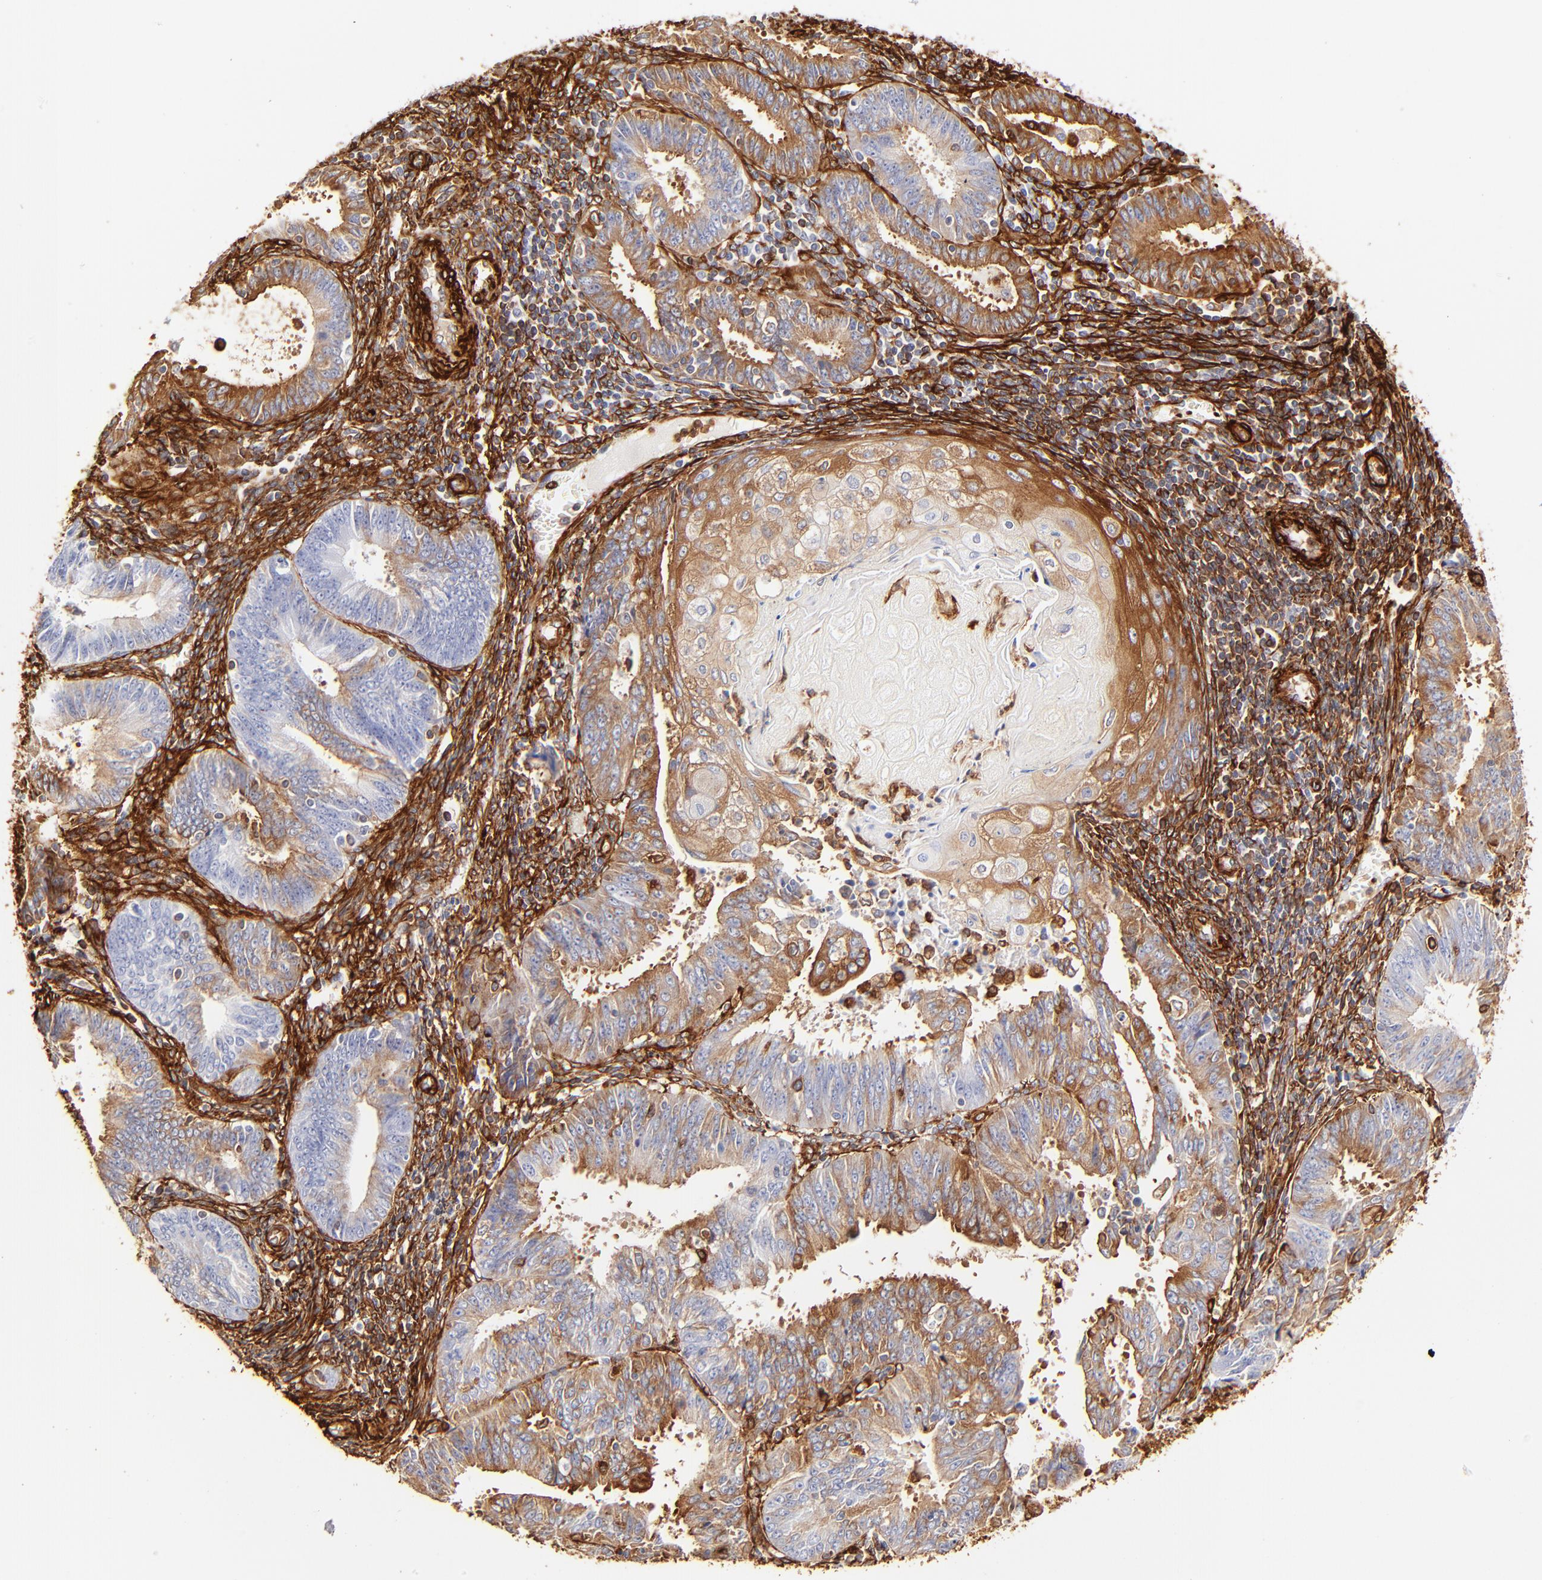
{"staining": {"intensity": "moderate", "quantity": "25%-75%", "location": "cytoplasmic/membranous"}, "tissue": "endometrial cancer", "cell_type": "Tumor cells", "image_type": "cancer", "snomed": [{"axis": "morphology", "description": "Adenocarcinoma, NOS"}, {"axis": "topography", "description": "Endometrium"}], "caption": "Moderate cytoplasmic/membranous staining for a protein is appreciated in about 25%-75% of tumor cells of adenocarcinoma (endometrial) using immunohistochemistry.", "gene": "FLNA", "patient": {"sex": "female", "age": 42}}